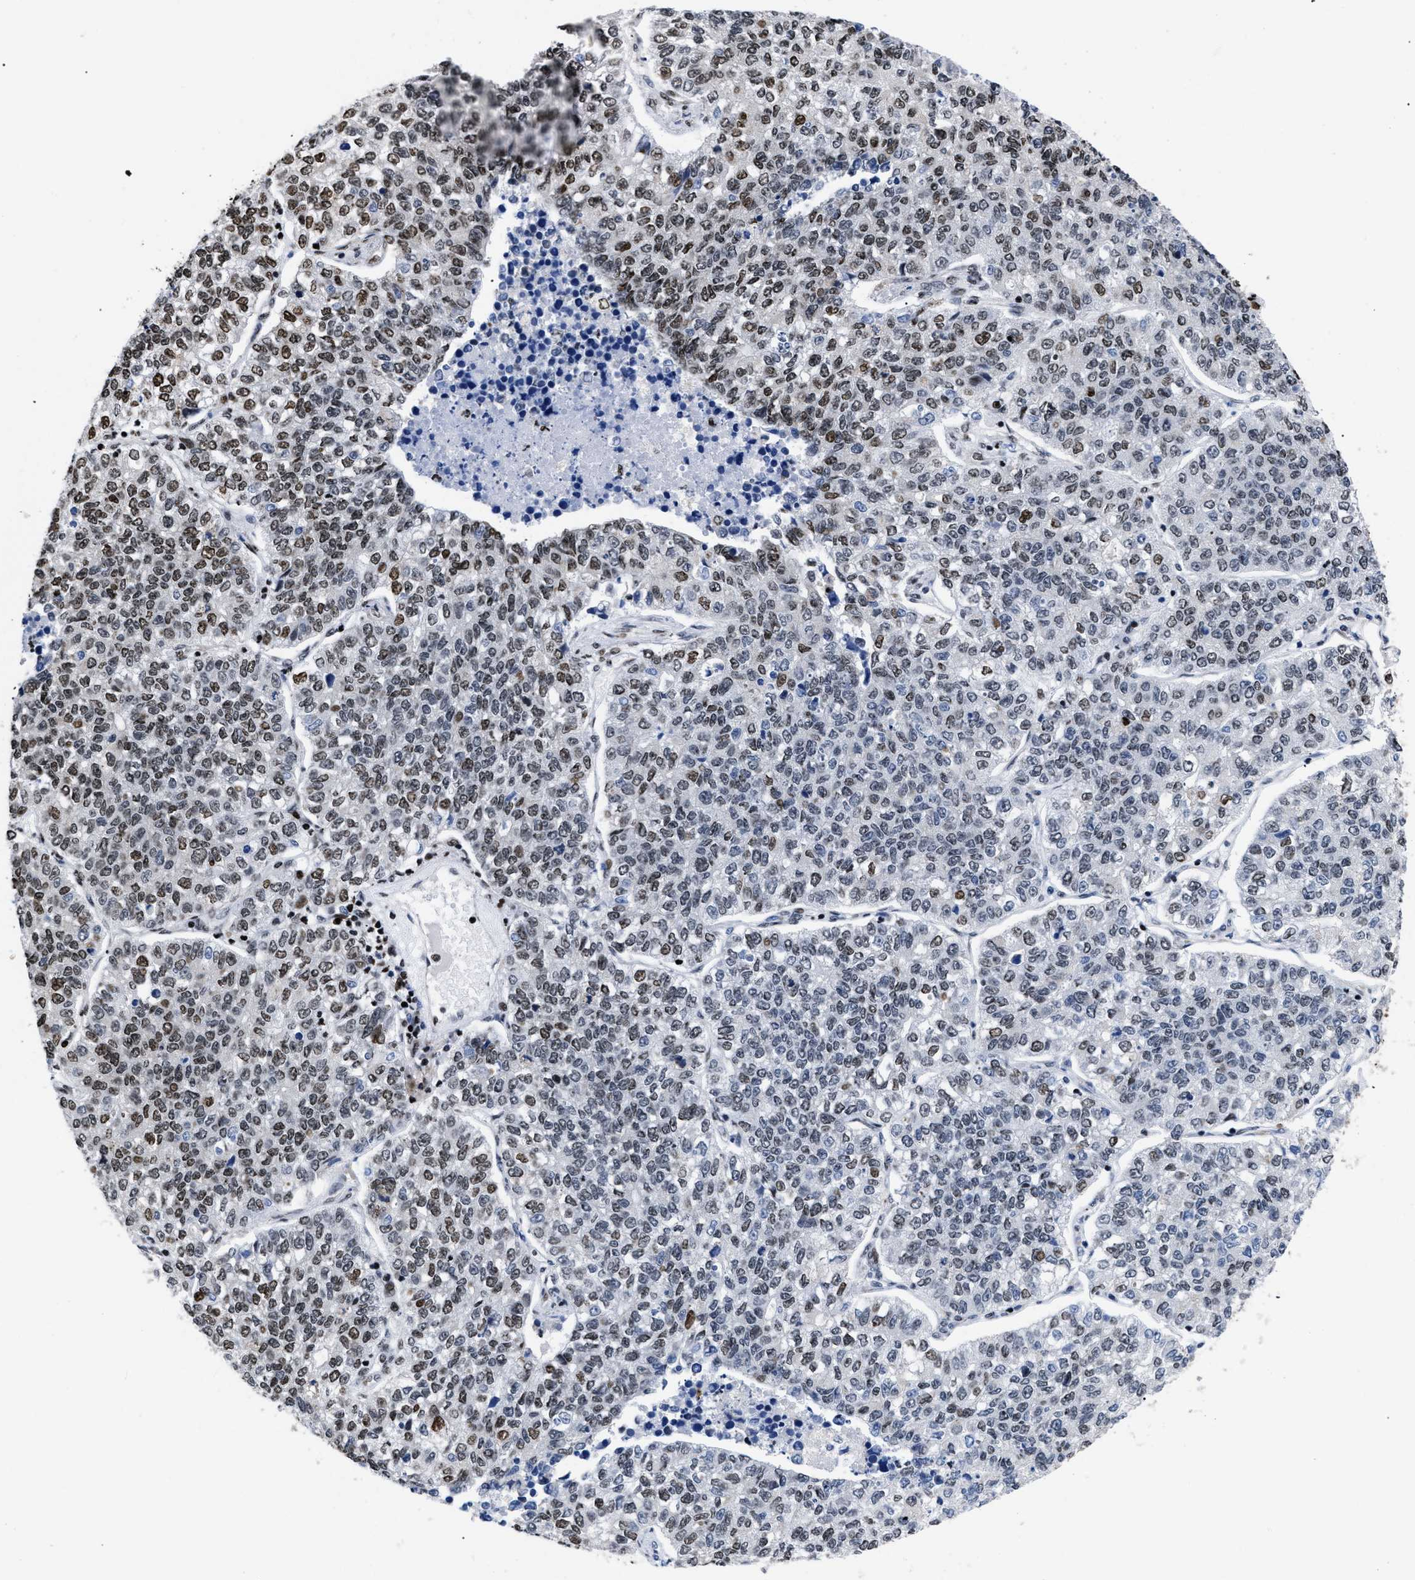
{"staining": {"intensity": "strong", "quantity": "25%-75%", "location": "nuclear"}, "tissue": "lung cancer", "cell_type": "Tumor cells", "image_type": "cancer", "snomed": [{"axis": "morphology", "description": "Adenocarcinoma, NOS"}, {"axis": "topography", "description": "Lung"}], "caption": "Immunohistochemical staining of human lung cancer shows high levels of strong nuclear positivity in about 25%-75% of tumor cells. Nuclei are stained in blue.", "gene": "CALHM3", "patient": {"sex": "male", "age": 49}}